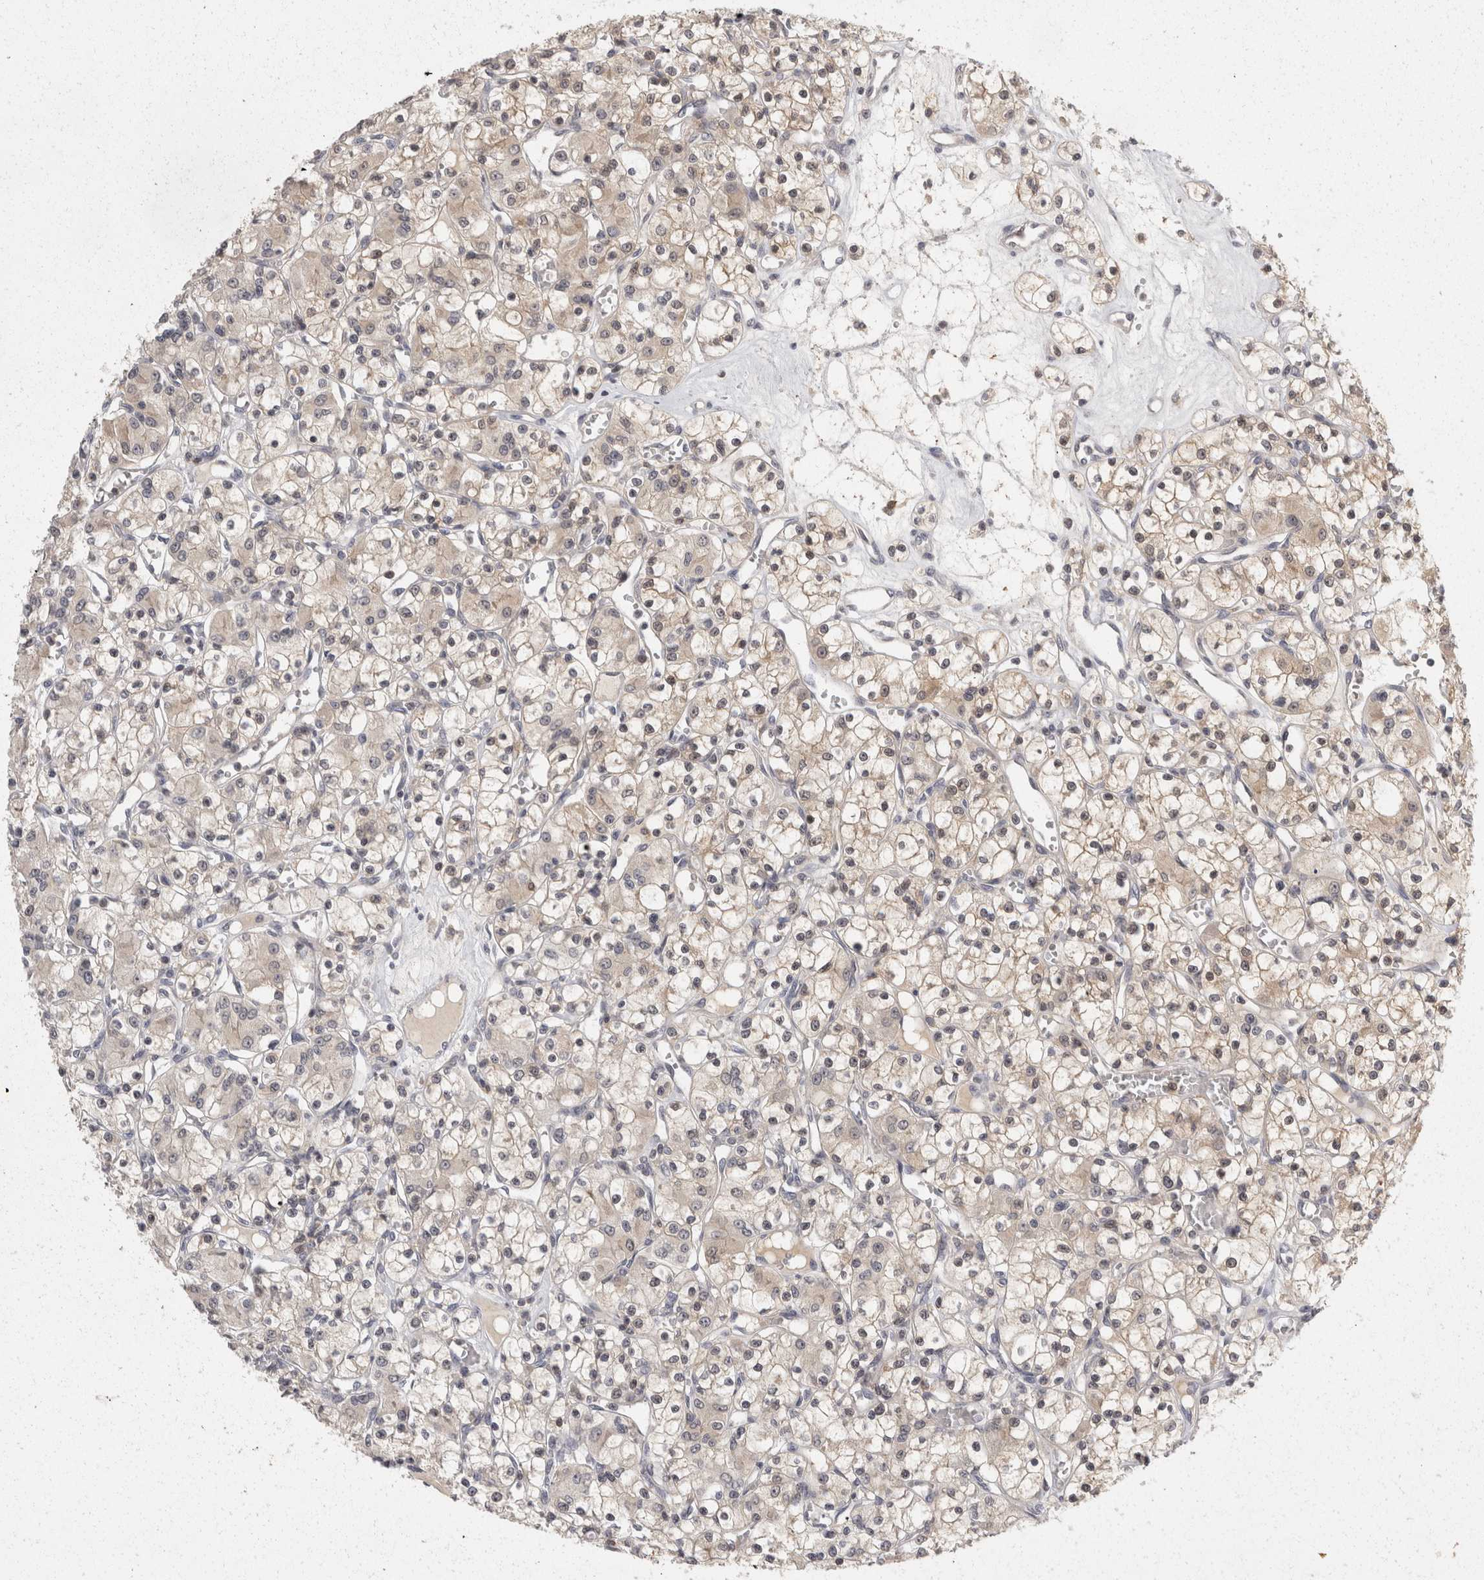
{"staining": {"intensity": "weak", "quantity": "25%-75%", "location": "cytoplasmic/membranous"}, "tissue": "renal cancer", "cell_type": "Tumor cells", "image_type": "cancer", "snomed": [{"axis": "morphology", "description": "Adenocarcinoma, NOS"}, {"axis": "topography", "description": "Kidney"}], "caption": "A high-resolution photomicrograph shows immunohistochemistry (IHC) staining of adenocarcinoma (renal), which exhibits weak cytoplasmic/membranous expression in approximately 25%-75% of tumor cells.", "gene": "ACAT2", "patient": {"sex": "female", "age": 59}}